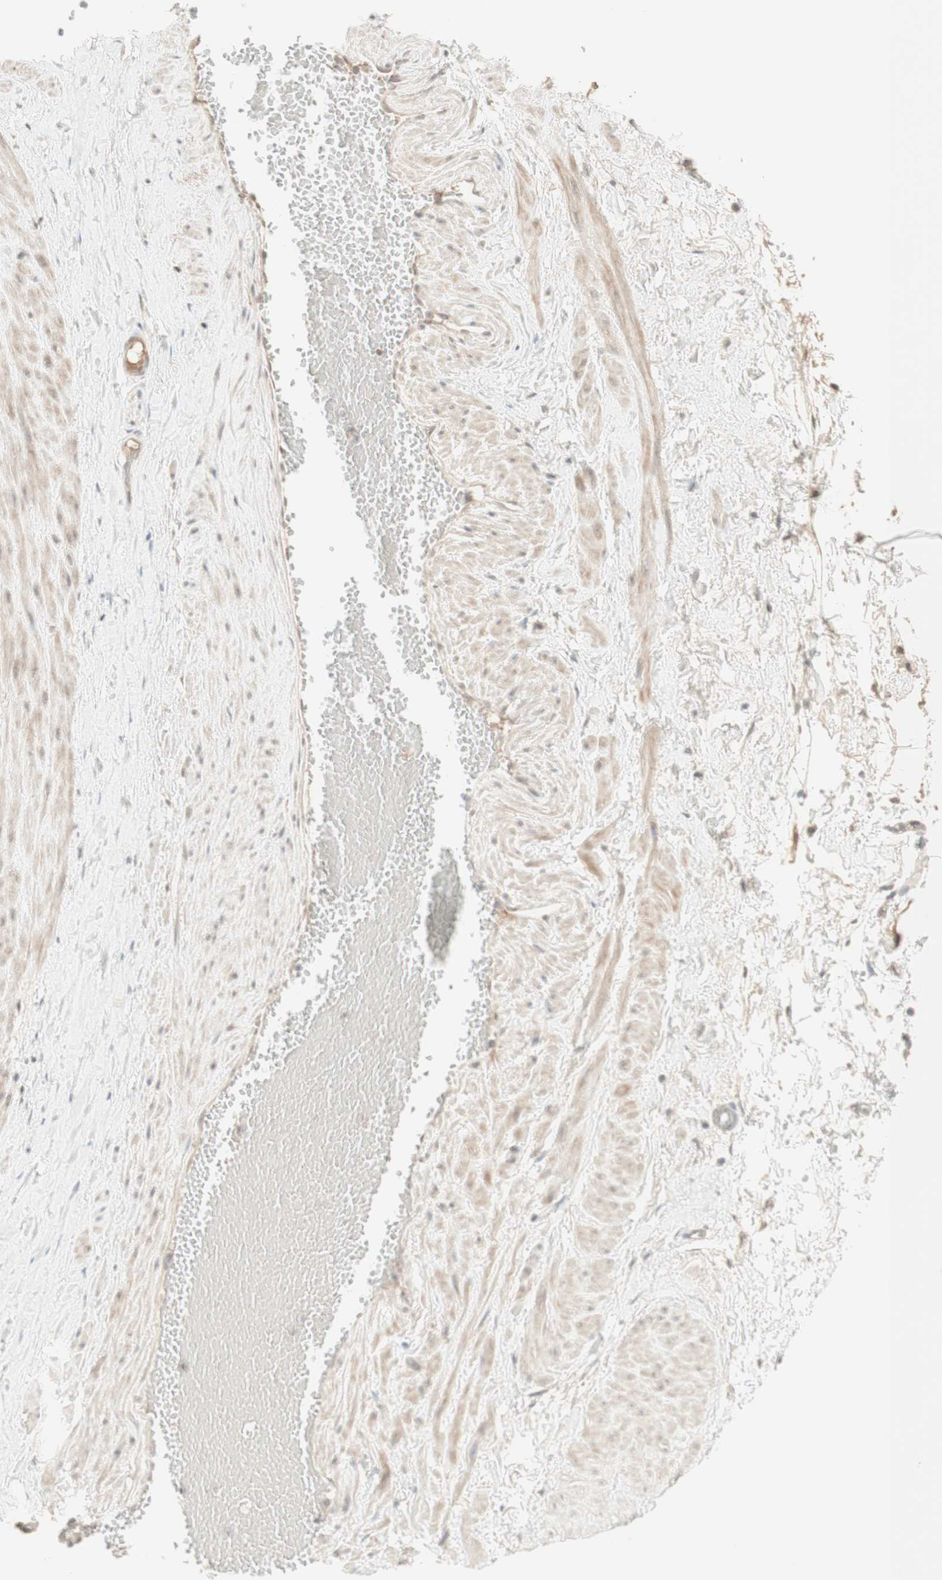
{"staining": {"intensity": "weak", "quantity": "25%-75%", "location": "cytoplasmic/membranous"}, "tissue": "adipose tissue", "cell_type": "Adipocytes", "image_type": "normal", "snomed": [{"axis": "morphology", "description": "Normal tissue, NOS"}, {"axis": "topography", "description": "Soft tissue"}, {"axis": "topography", "description": "Vascular tissue"}], "caption": "A high-resolution photomicrograph shows IHC staining of normal adipose tissue, which reveals weak cytoplasmic/membranous staining in approximately 25%-75% of adipocytes.", "gene": "PLCD4", "patient": {"sex": "female", "age": 35}}